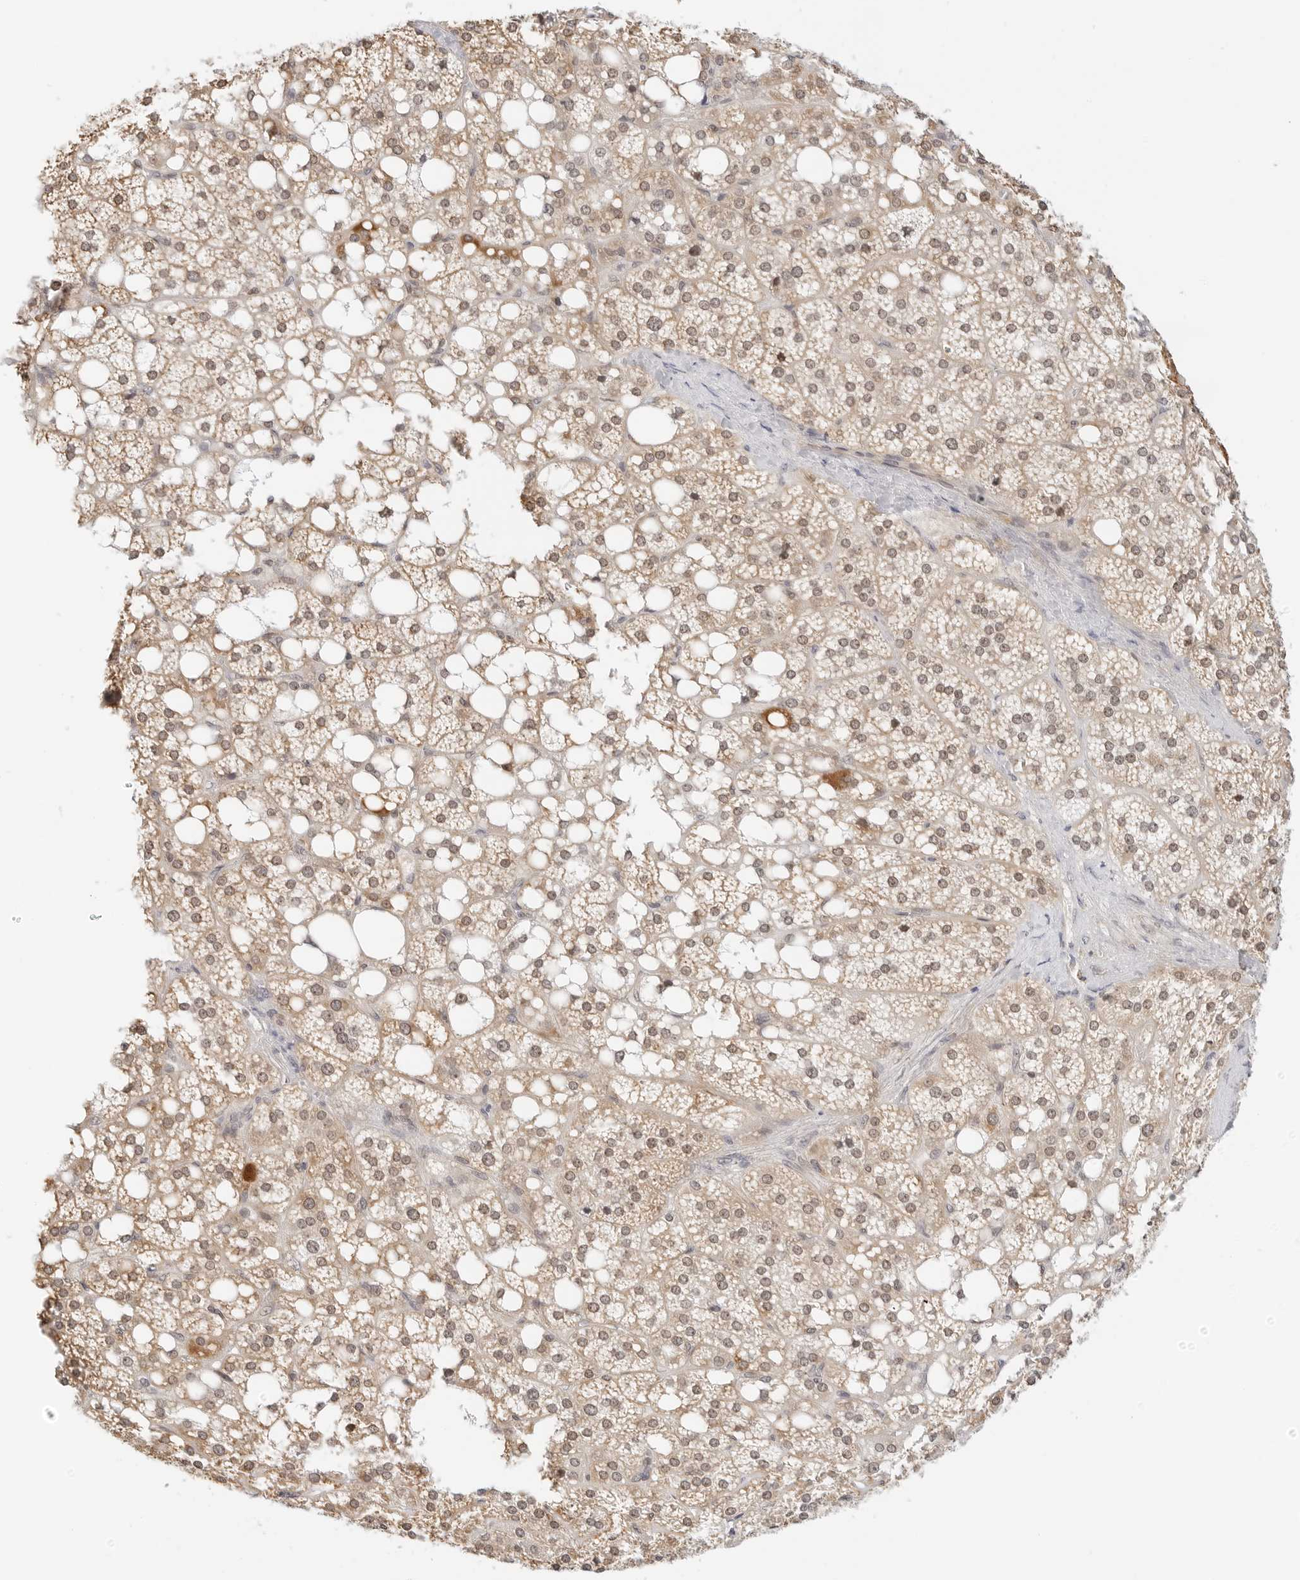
{"staining": {"intensity": "moderate", "quantity": ">75%", "location": "cytoplasmic/membranous,nuclear"}, "tissue": "adrenal gland", "cell_type": "Glandular cells", "image_type": "normal", "snomed": [{"axis": "morphology", "description": "Normal tissue, NOS"}, {"axis": "topography", "description": "Adrenal gland"}], "caption": "A micrograph showing moderate cytoplasmic/membranous,nuclear staining in about >75% of glandular cells in benign adrenal gland, as visualized by brown immunohistochemical staining.", "gene": "GORAB", "patient": {"sex": "female", "age": 59}}